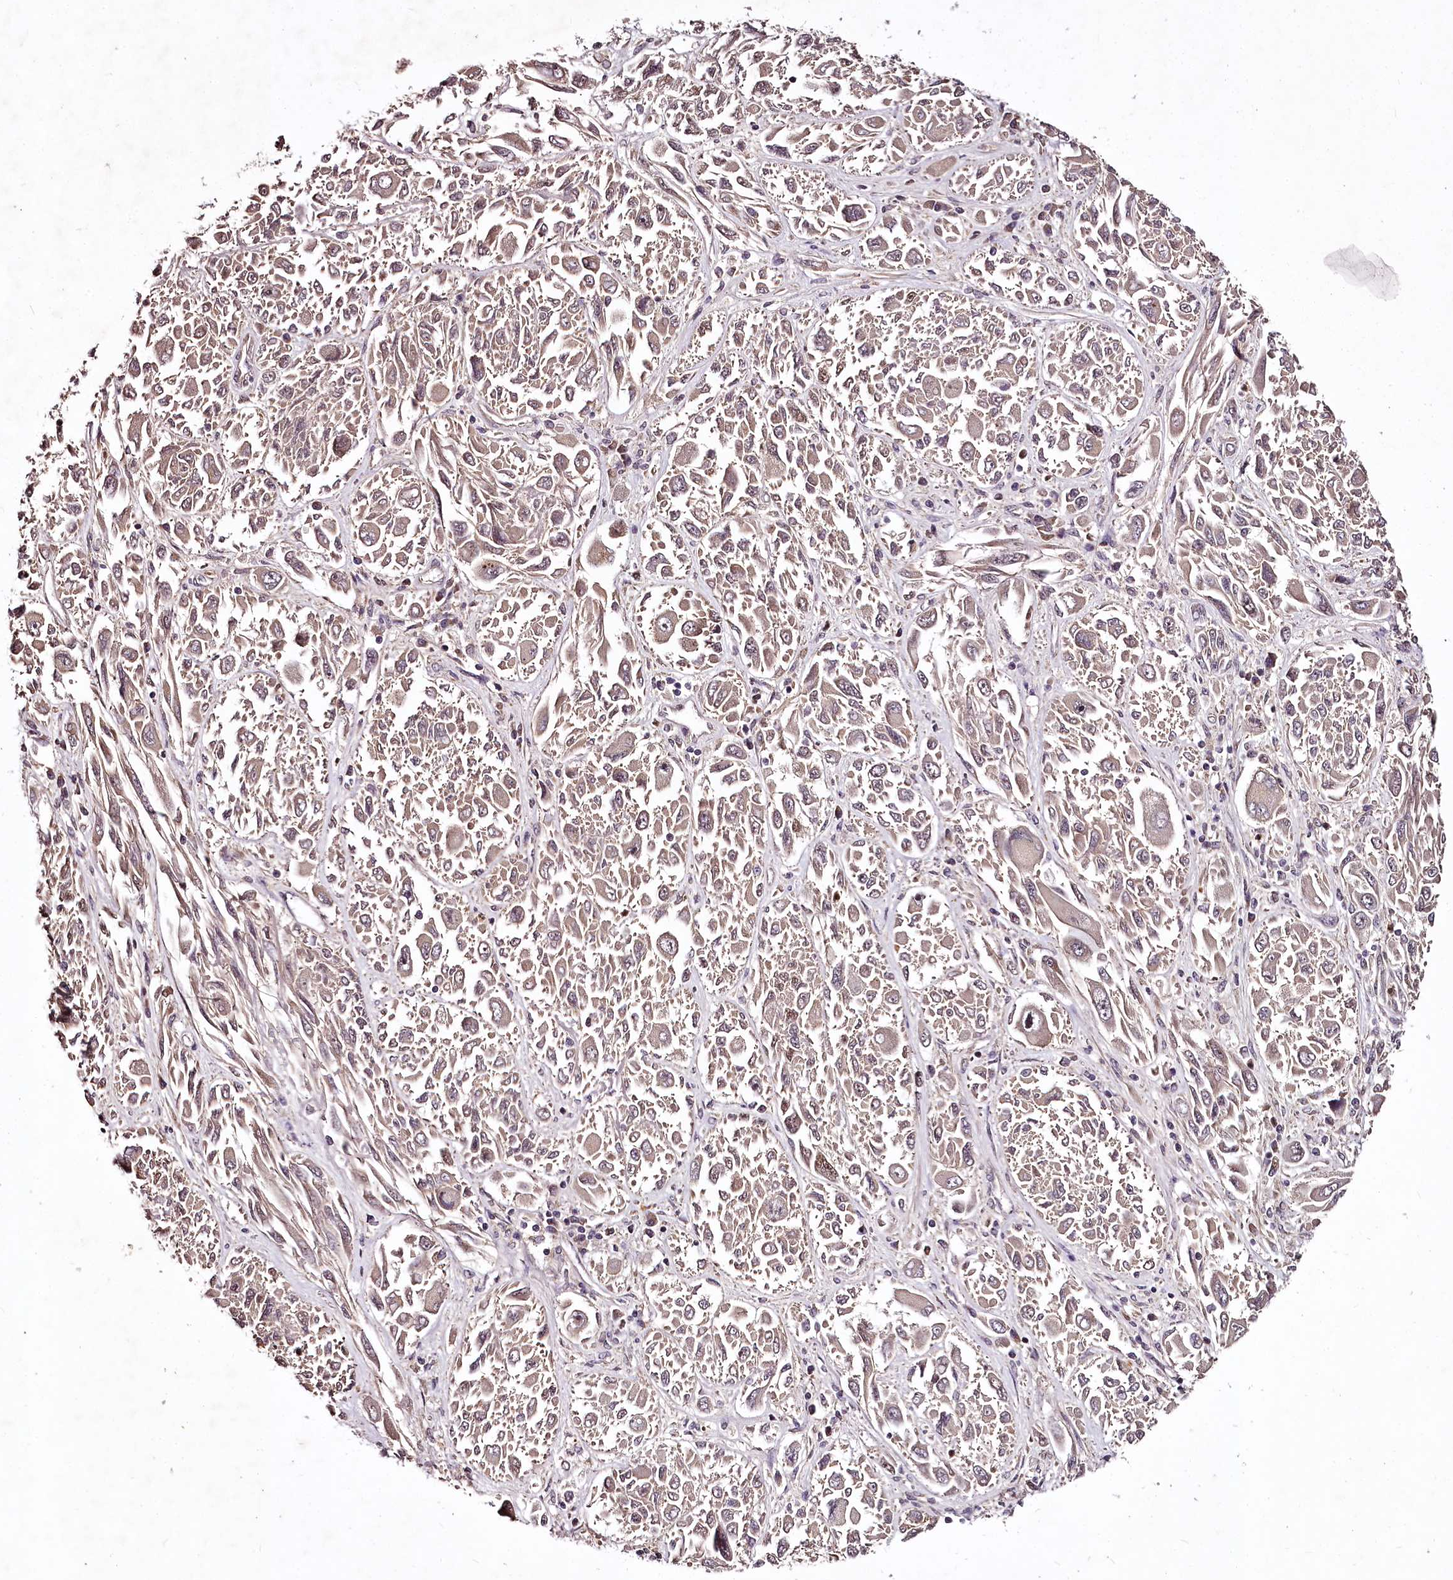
{"staining": {"intensity": "moderate", "quantity": "<25%", "location": "nuclear"}, "tissue": "melanoma", "cell_type": "Tumor cells", "image_type": "cancer", "snomed": [{"axis": "morphology", "description": "Malignant melanoma, NOS"}, {"axis": "topography", "description": "Skin"}], "caption": "Approximately <25% of tumor cells in human melanoma show moderate nuclear protein positivity as visualized by brown immunohistochemical staining.", "gene": "MAML3", "patient": {"sex": "female", "age": 91}}